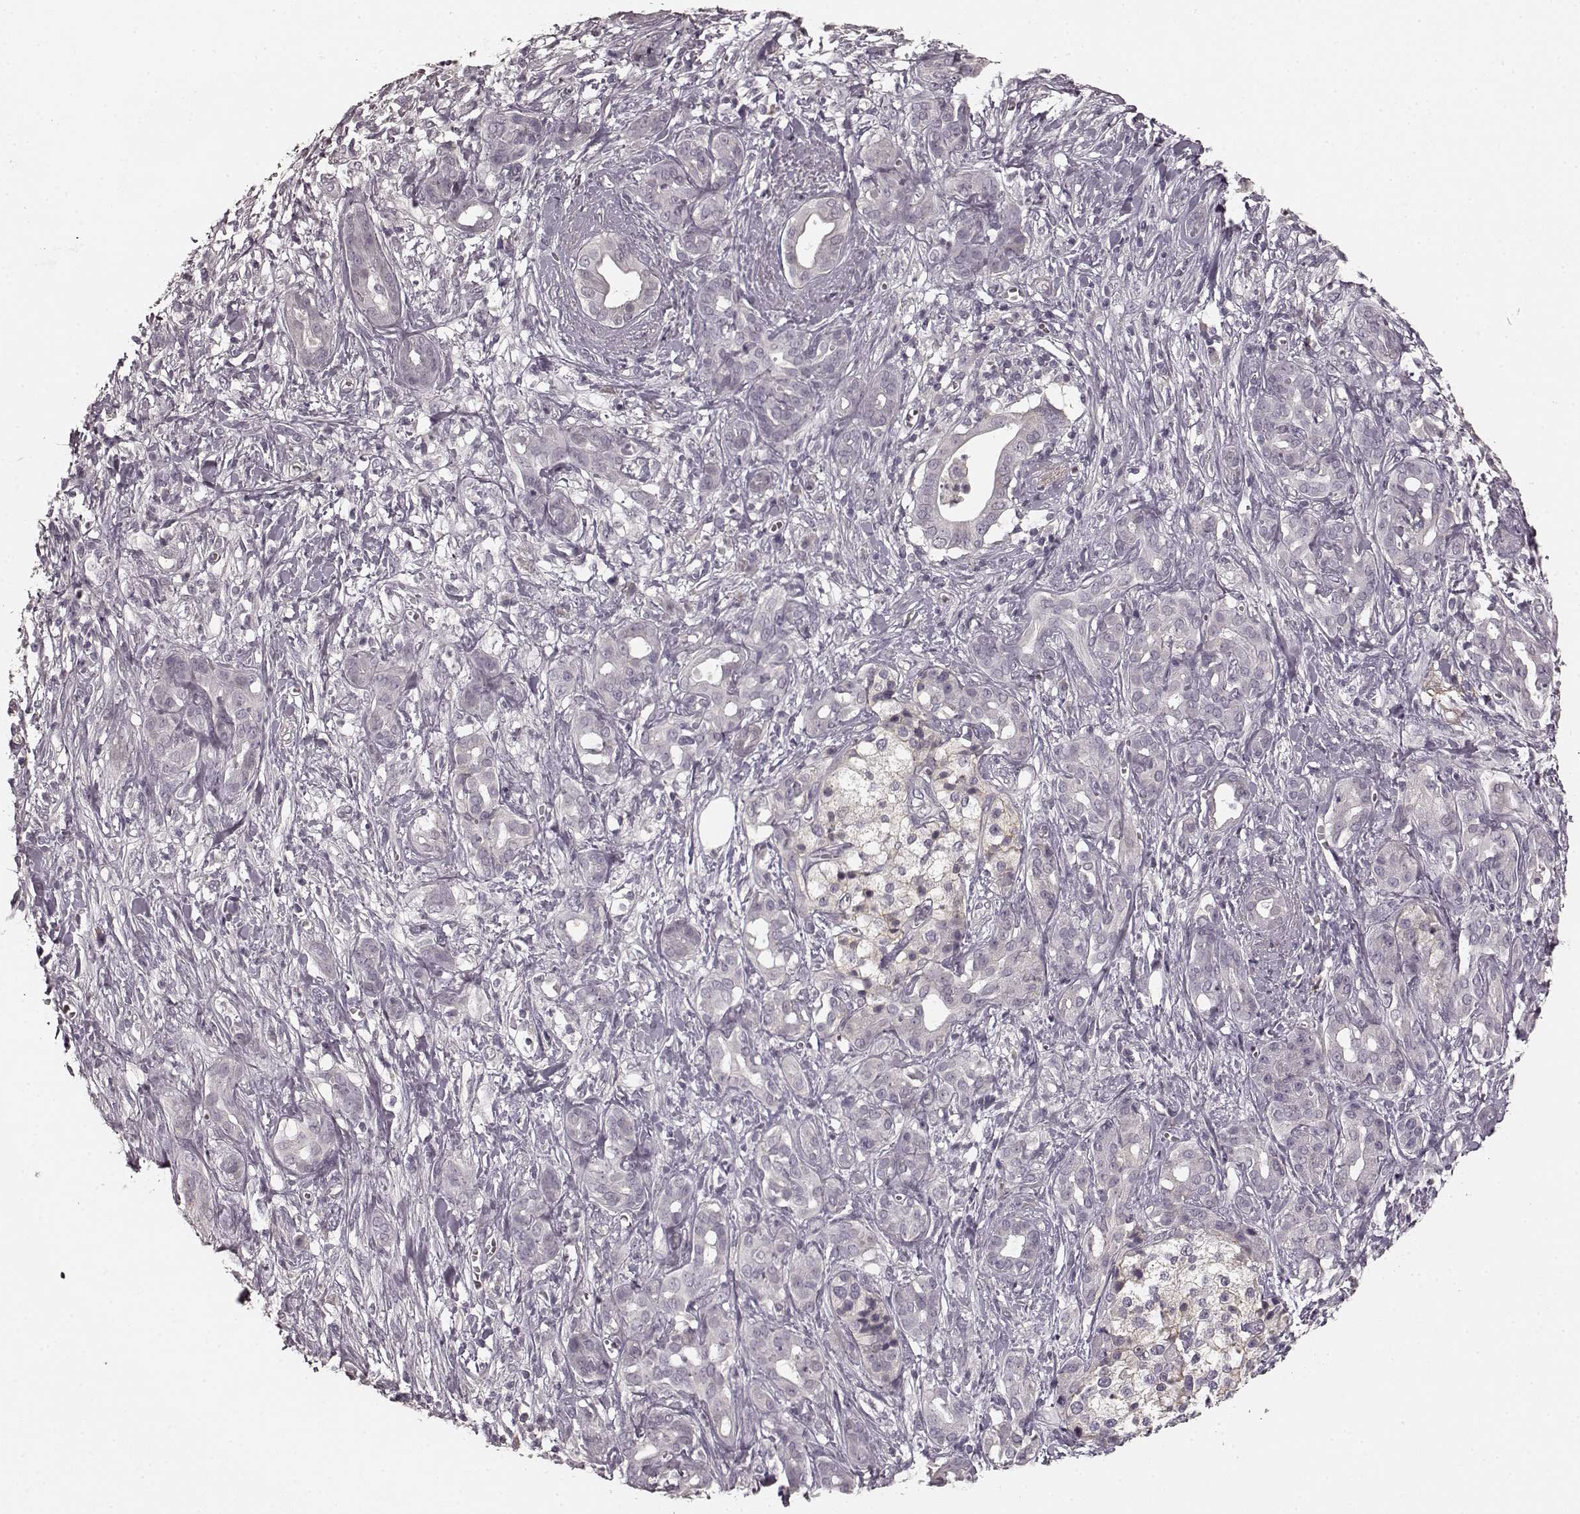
{"staining": {"intensity": "negative", "quantity": "none", "location": "none"}, "tissue": "pancreatic cancer", "cell_type": "Tumor cells", "image_type": "cancer", "snomed": [{"axis": "morphology", "description": "Adenocarcinoma, NOS"}, {"axis": "topography", "description": "Pancreas"}], "caption": "A photomicrograph of human pancreatic cancer (adenocarcinoma) is negative for staining in tumor cells.", "gene": "PRKCE", "patient": {"sex": "male", "age": 61}}